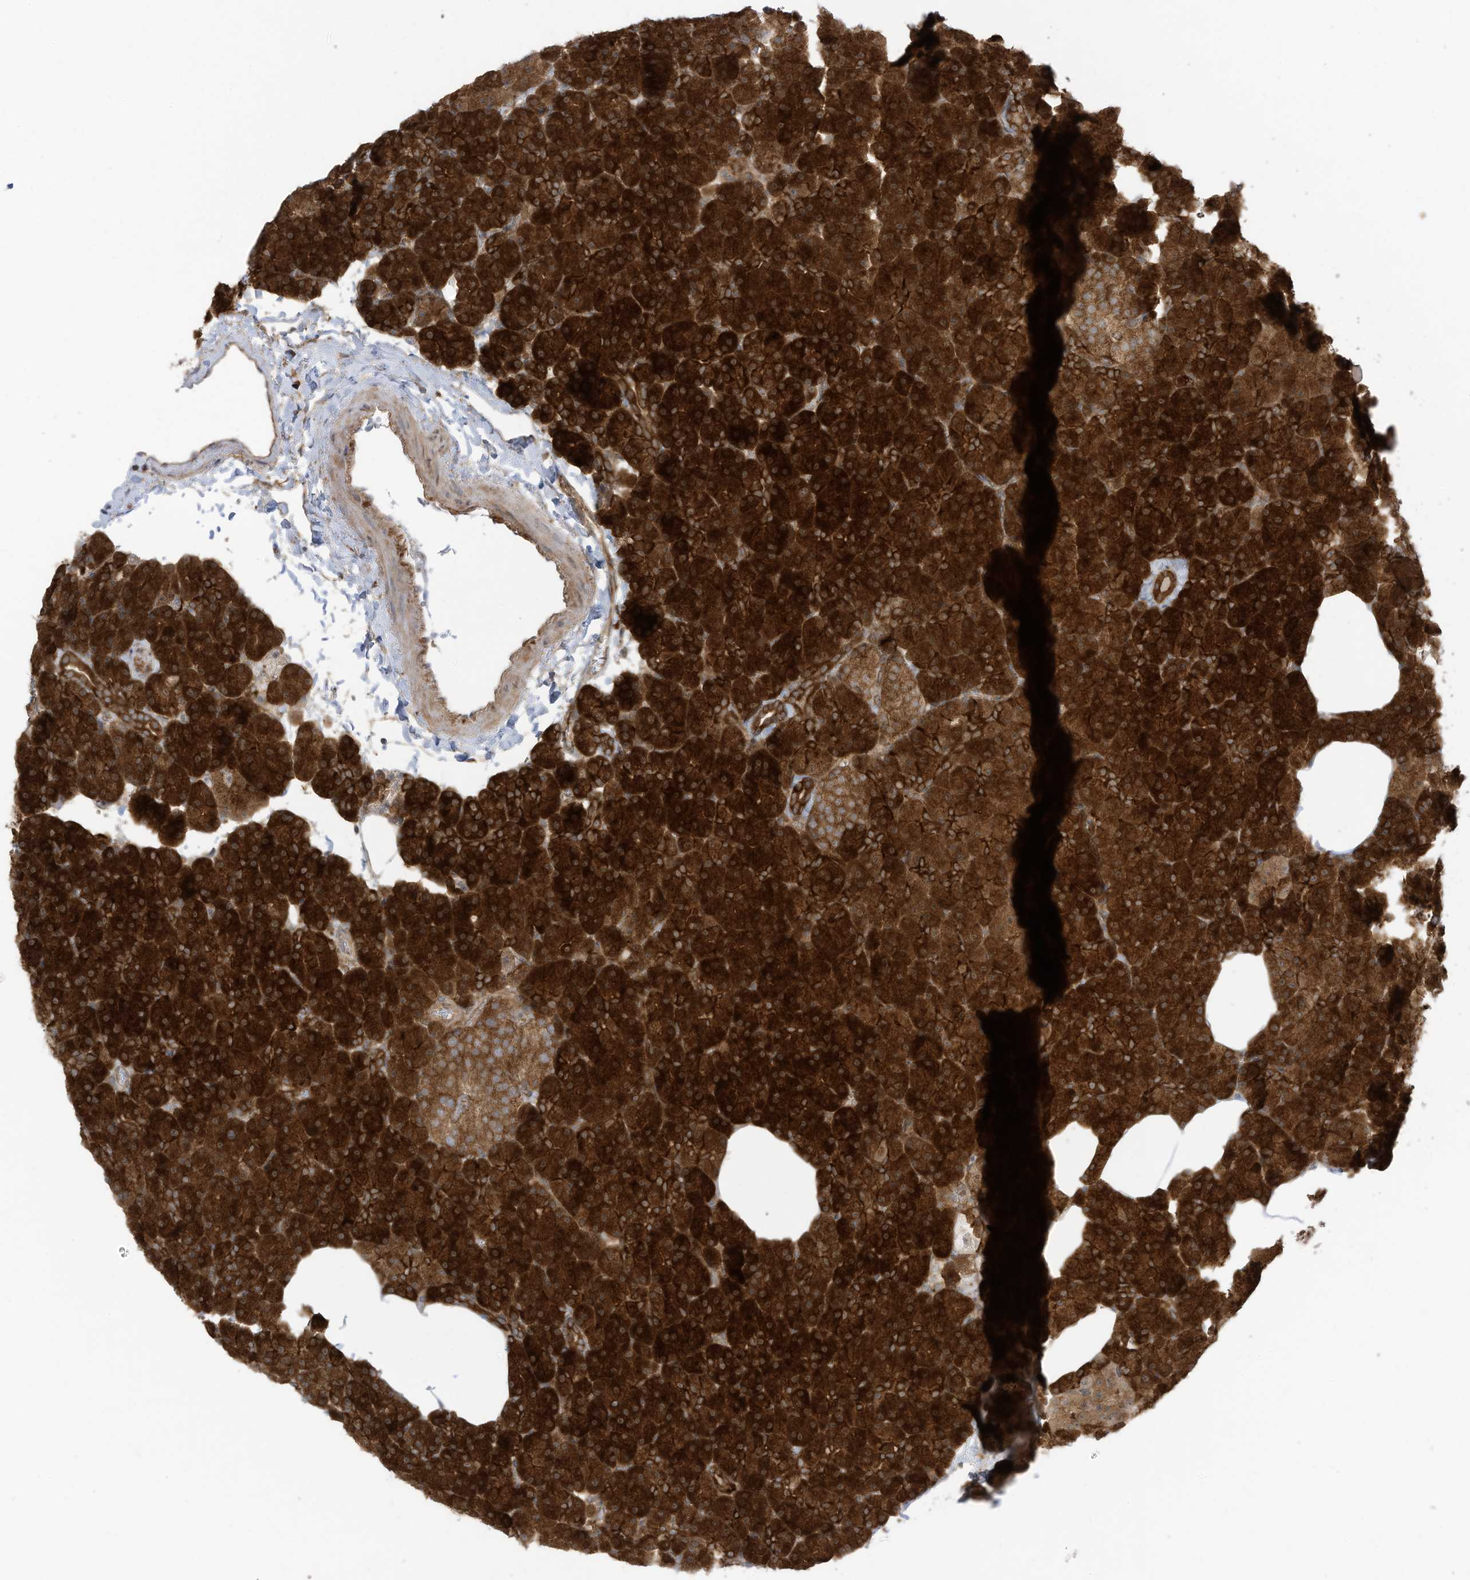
{"staining": {"intensity": "strong", "quantity": ">75%", "location": "cytoplasmic/membranous"}, "tissue": "pancreas", "cell_type": "Exocrine glandular cells", "image_type": "normal", "snomed": [{"axis": "morphology", "description": "Normal tissue, NOS"}, {"axis": "morphology", "description": "Carcinoid, malignant, NOS"}, {"axis": "topography", "description": "Pancreas"}], "caption": "Brown immunohistochemical staining in normal pancreas shows strong cytoplasmic/membranous staining in approximately >75% of exocrine glandular cells. (brown staining indicates protein expression, while blue staining denotes nuclei).", "gene": "REPS1", "patient": {"sex": "female", "age": 35}}